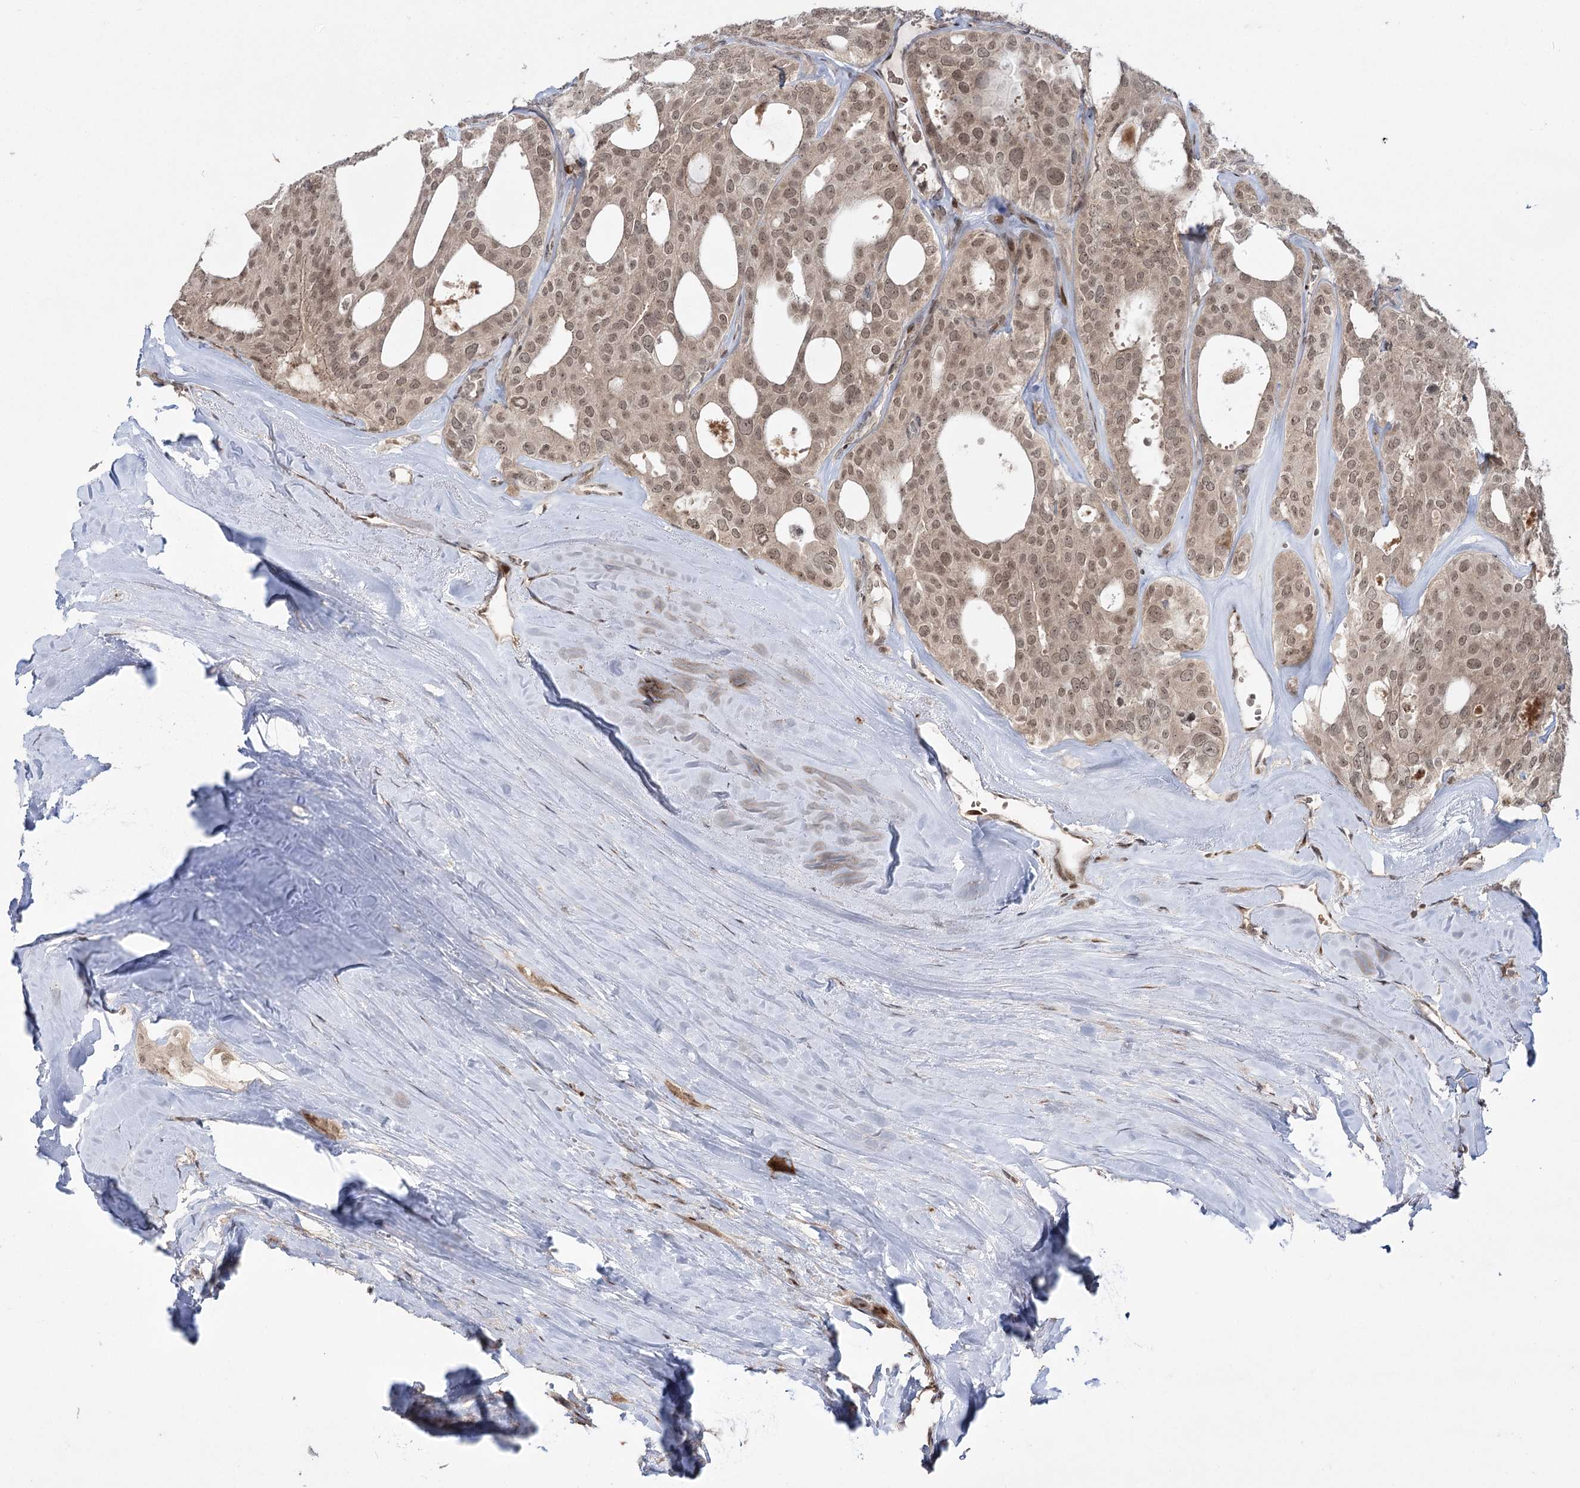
{"staining": {"intensity": "moderate", "quantity": ">75%", "location": "nuclear"}, "tissue": "thyroid cancer", "cell_type": "Tumor cells", "image_type": "cancer", "snomed": [{"axis": "morphology", "description": "Follicular adenoma carcinoma, NOS"}, {"axis": "topography", "description": "Thyroid gland"}], "caption": "Thyroid cancer (follicular adenoma carcinoma) stained for a protein demonstrates moderate nuclear positivity in tumor cells.", "gene": "HELQ", "patient": {"sex": "male", "age": 75}}